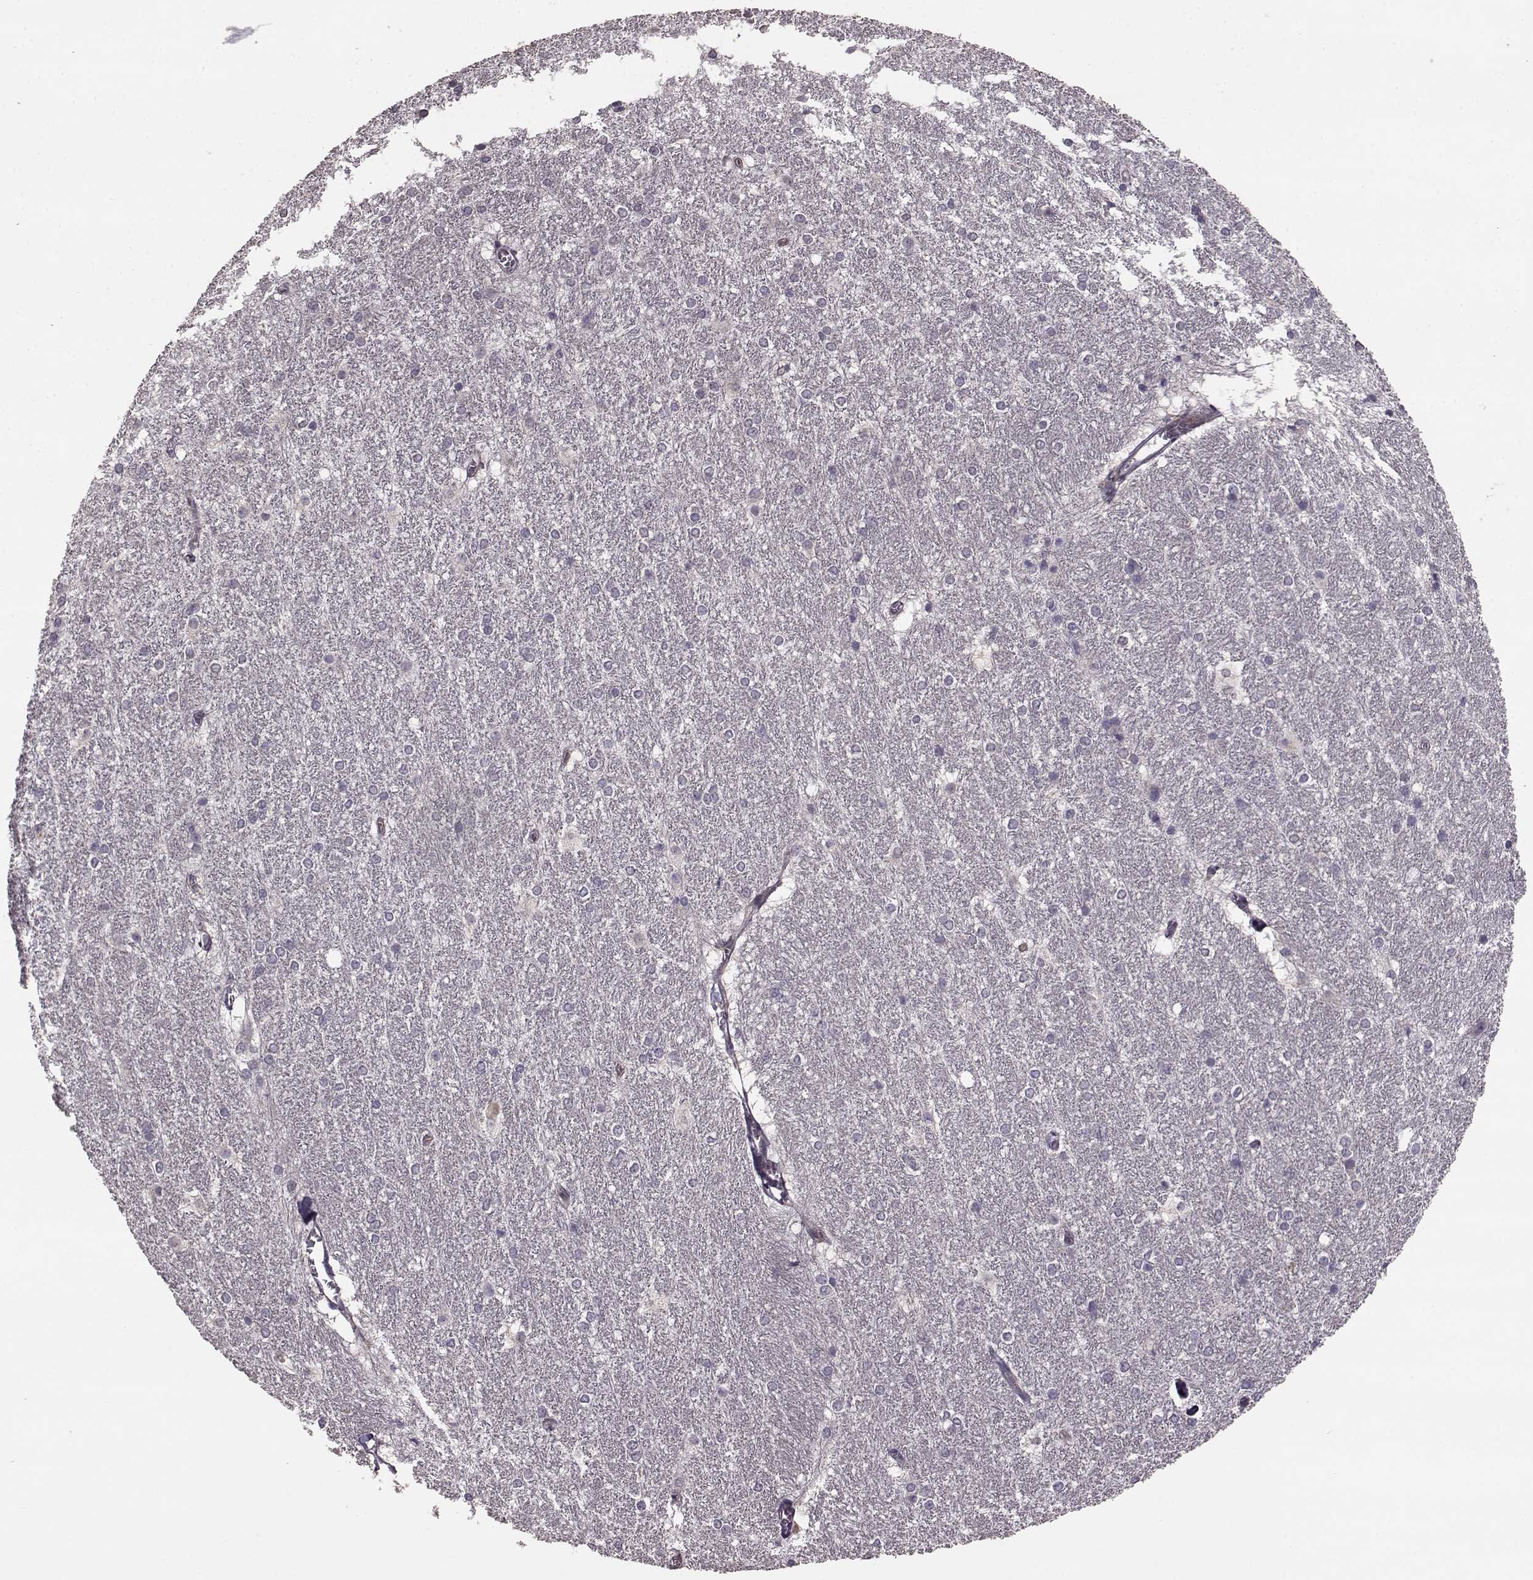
{"staining": {"intensity": "negative", "quantity": "none", "location": "none"}, "tissue": "hippocampus", "cell_type": "Glial cells", "image_type": "normal", "snomed": [{"axis": "morphology", "description": "Normal tissue, NOS"}, {"axis": "topography", "description": "Cerebral cortex"}, {"axis": "topography", "description": "Hippocampus"}], "caption": "A high-resolution micrograph shows IHC staining of normal hippocampus, which displays no significant expression in glial cells. (Stains: DAB (3,3'-diaminobenzidine) immunohistochemistry with hematoxylin counter stain, Microscopy: brightfield microscopy at high magnification).", "gene": "SLC52A3", "patient": {"sex": "female", "age": 19}}